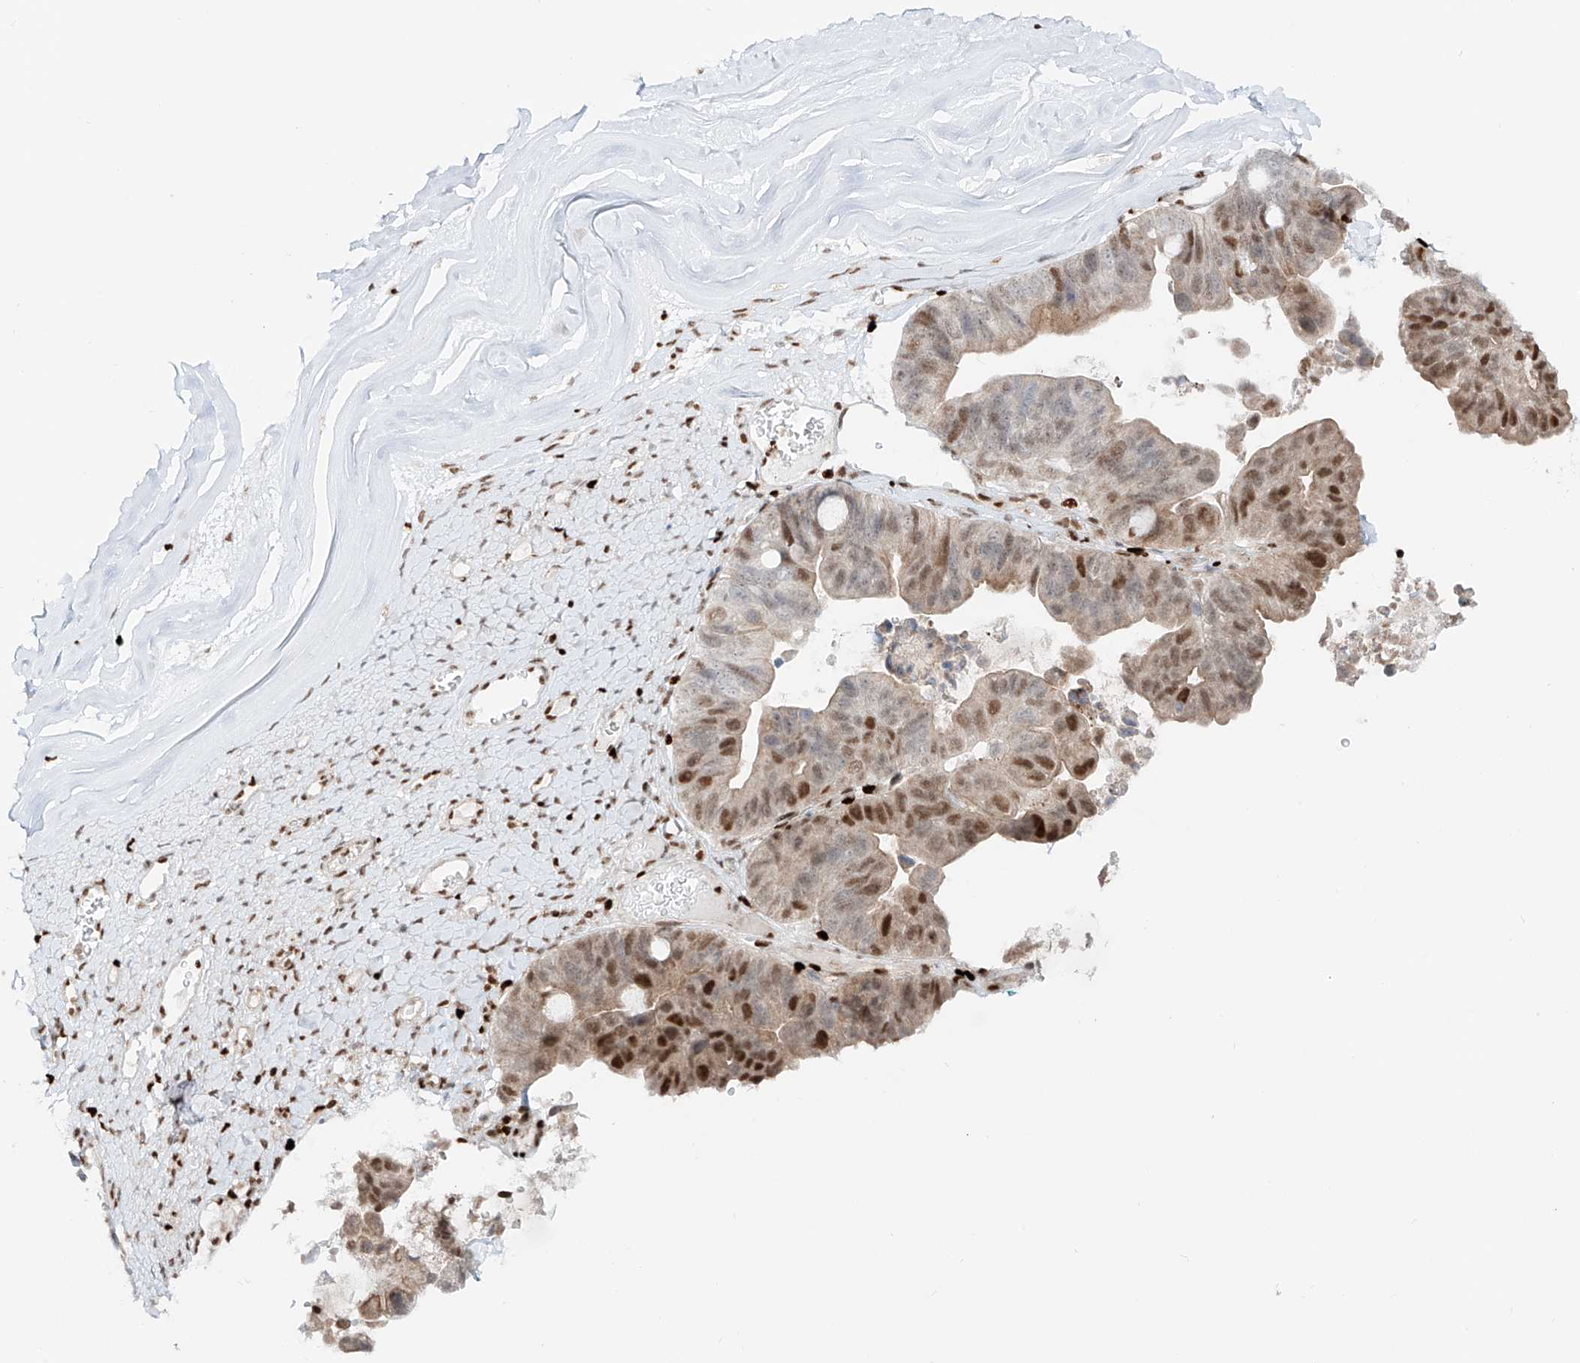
{"staining": {"intensity": "moderate", "quantity": "25%-75%", "location": "cytoplasmic/membranous,nuclear"}, "tissue": "ovarian cancer", "cell_type": "Tumor cells", "image_type": "cancer", "snomed": [{"axis": "morphology", "description": "Cystadenocarcinoma, mucinous, NOS"}, {"axis": "topography", "description": "Ovary"}], "caption": "Immunohistochemistry (DAB (3,3'-diaminobenzidine)) staining of ovarian cancer displays moderate cytoplasmic/membranous and nuclear protein staining in approximately 25%-75% of tumor cells.", "gene": "DZIP1L", "patient": {"sex": "female", "age": 61}}